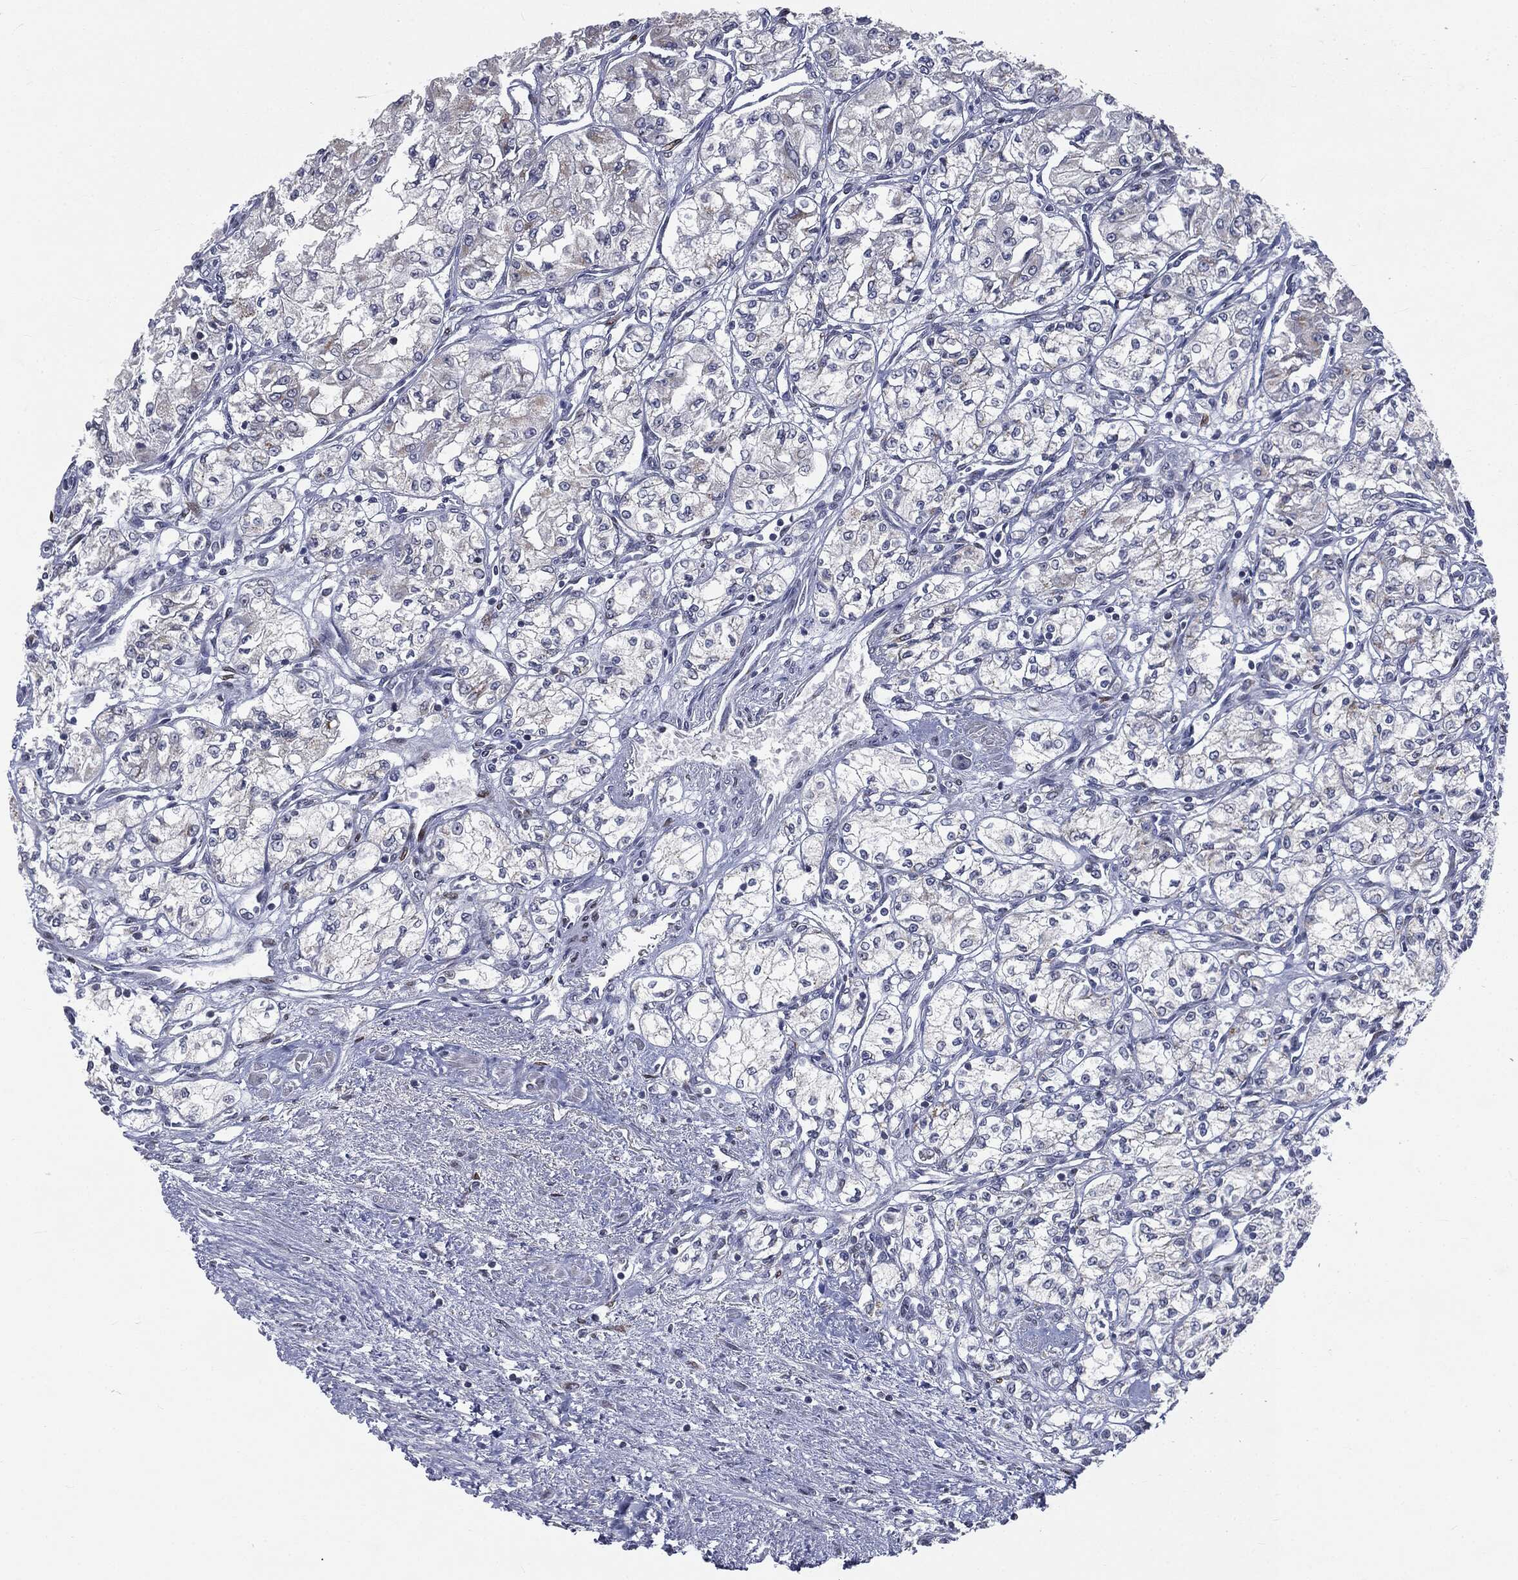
{"staining": {"intensity": "negative", "quantity": "none", "location": "none"}, "tissue": "renal cancer", "cell_type": "Tumor cells", "image_type": "cancer", "snomed": [{"axis": "morphology", "description": "Adenocarcinoma, NOS"}, {"axis": "topography", "description": "Kidney"}], "caption": "Immunohistochemistry histopathology image of human renal cancer stained for a protein (brown), which shows no staining in tumor cells.", "gene": "CASD1", "patient": {"sex": "male", "age": 59}}